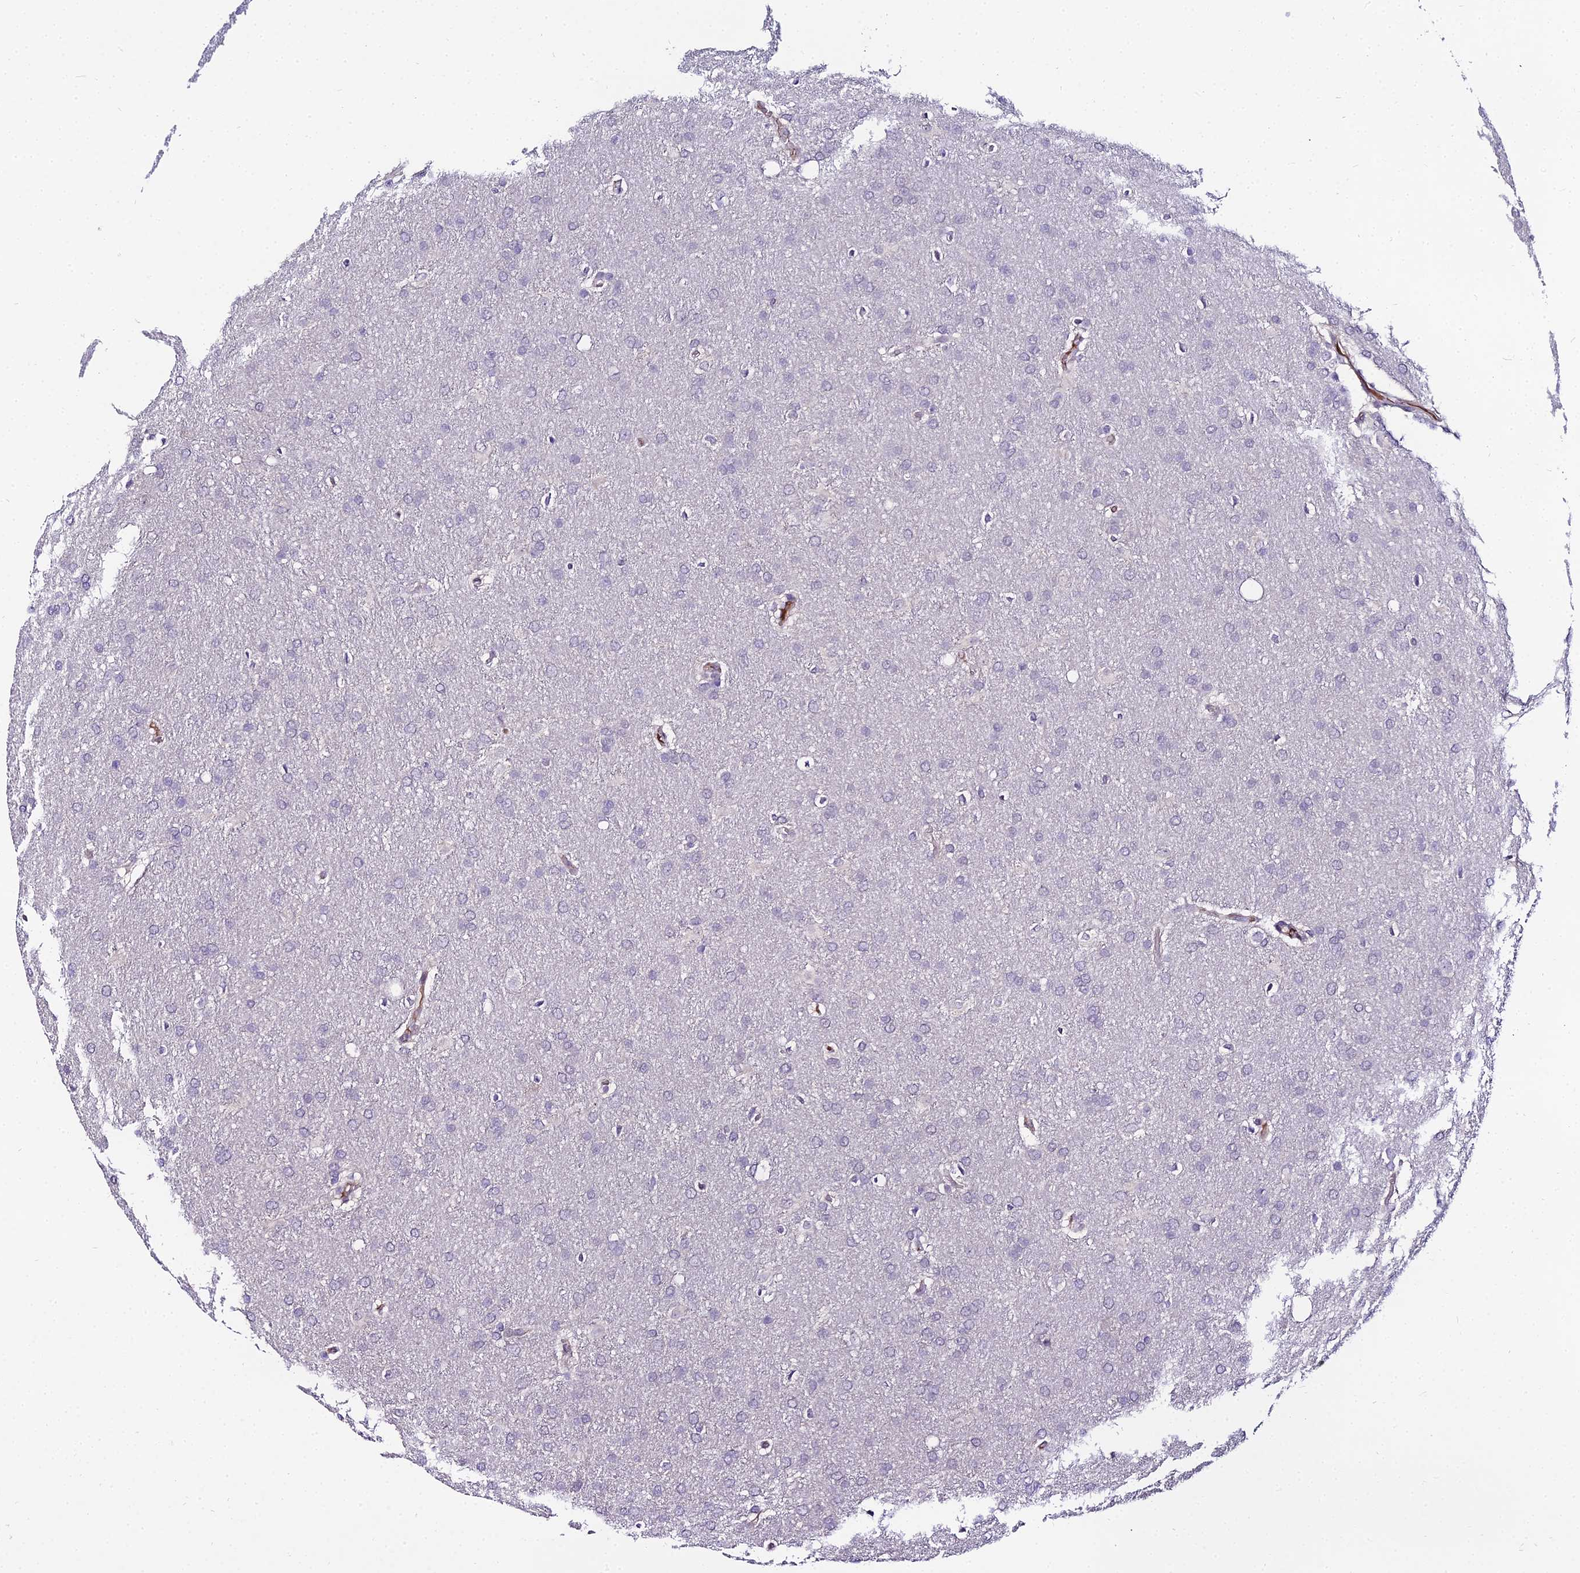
{"staining": {"intensity": "negative", "quantity": "none", "location": "none"}, "tissue": "glioma", "cell_type": "Tumor cells", "image_type": "cancer", "snomed": [{"axis": "morphology", "description": "Glioma, malignant, Low grade"}, {"axis": "topography", "description": "Brain"}], "caption": "Immunohistochemistry (IHC) histopathology image of neoplastic tissue: malignant glioma (low-grade) stained with DAB (3,3'-diaminobenzidine) shows no significant protein staining in tumor cells.", "gene": "TRIML2", "patient": {"sex": "female", "age": 32}}